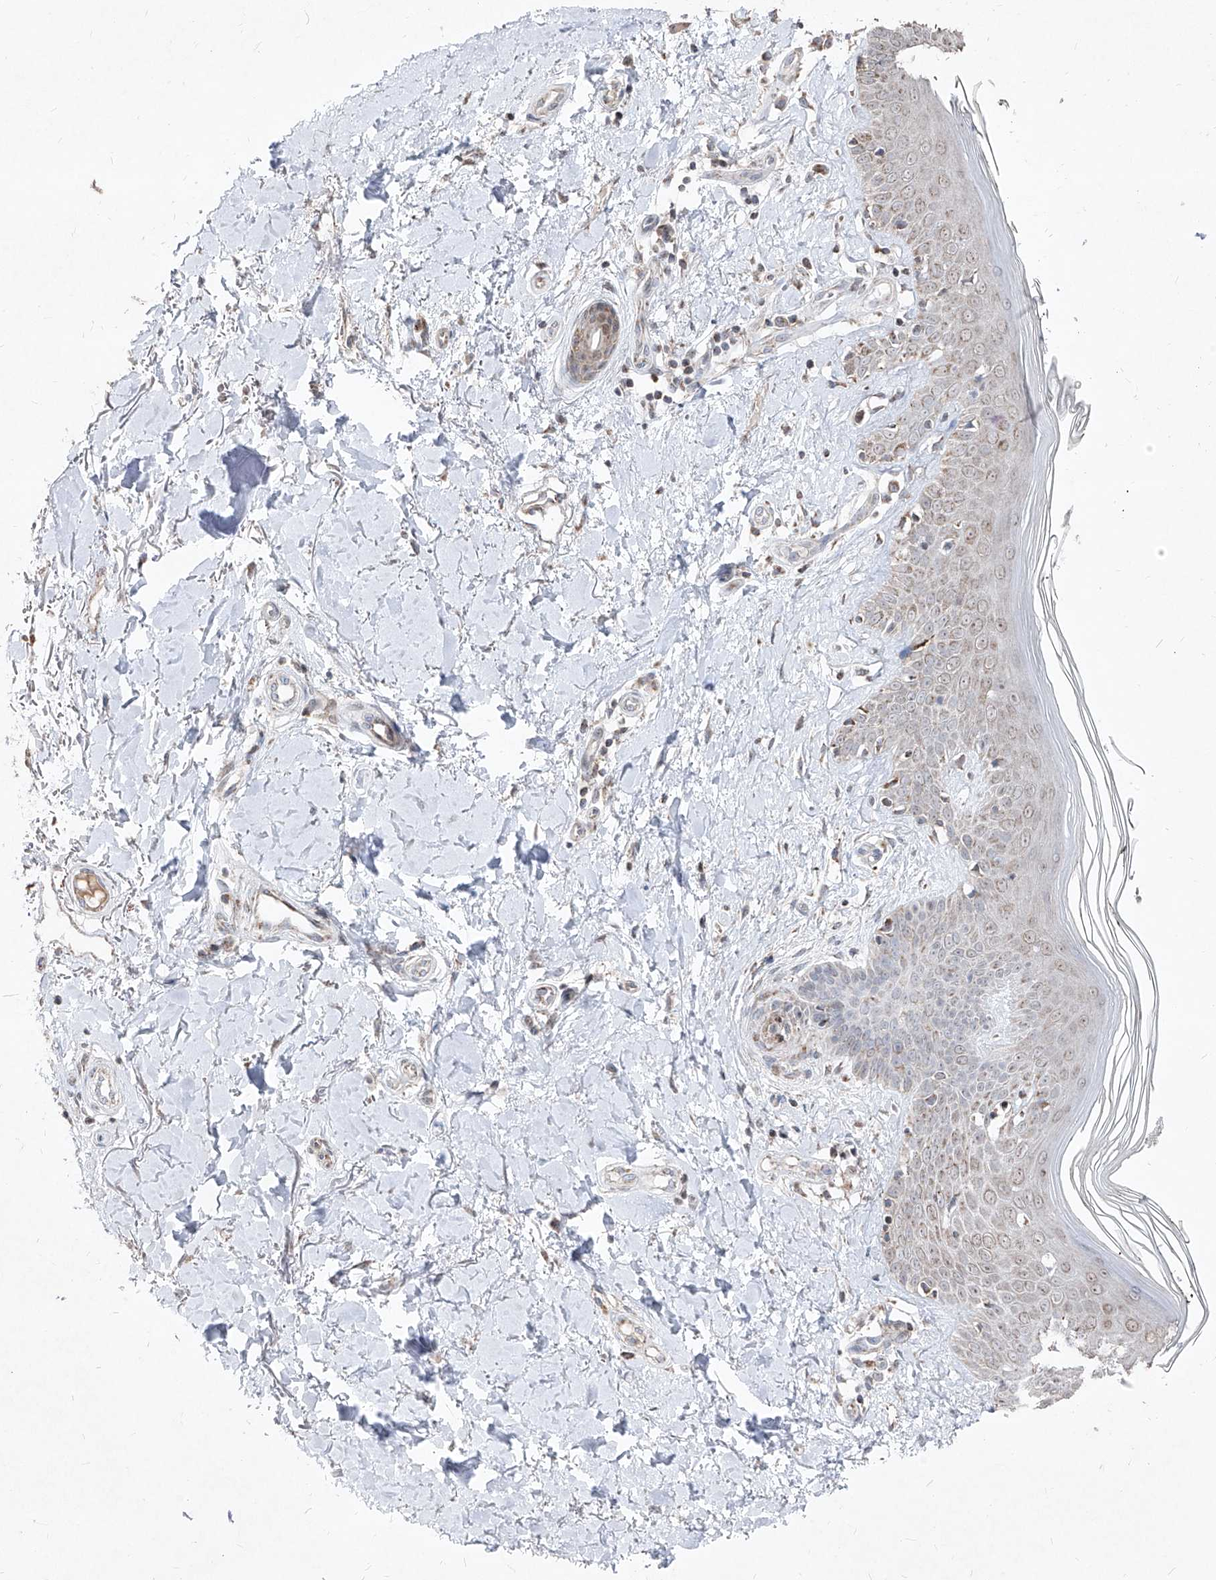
{"staining": {"intensity": "weak", "quantity": ">75%", "location": "cytoplasmic/membranous"}, "tissue": "skin", "cell_type": "Fibroblasts", "image_type": "normal", "snomed": [{"axis": "morphology", "description": "Normal tissue, NOS"}, {"axis": "topography", "description": "Skin"}], "caption": "Protein expression analysis of normal skin exhibits weak cytoplasmic/membranous expression in about >75% of fibroblasts. Using DAB (brown) and hematoxylin (blue) stains, captured at high magnification using brightfield microscopy.", "gene": "NDUFB3", "patient": {"sex": "female", "age": 64}}